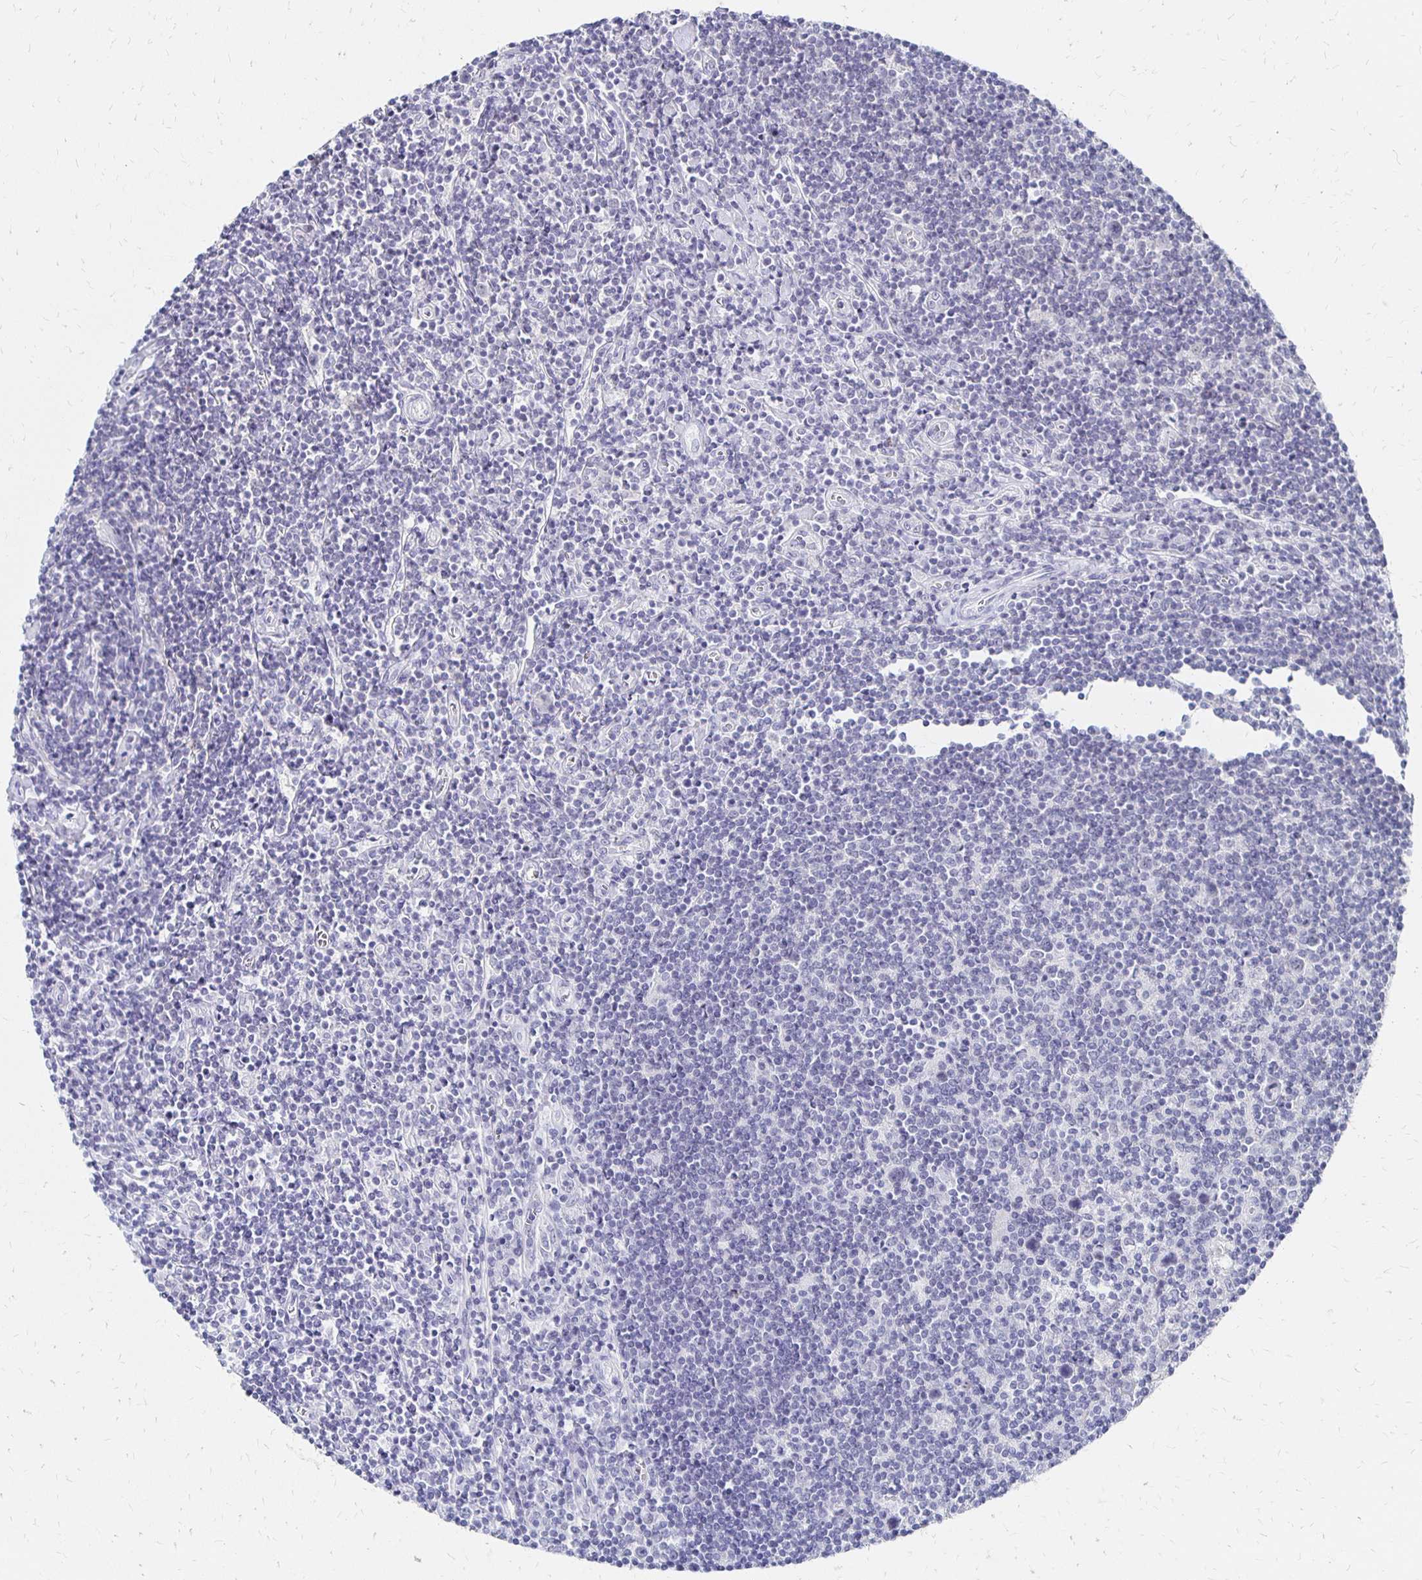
{"staining": {"intensity": "negative", "quantity": "none", "location": "none"}, "tissue": "lymphoma", "cell_type": "Tumor cells", "image_type": "cancer", "snomed": [{"axis": "morphology", "description": "Hodgkin's disease, NOS"}, {"axis": "topography", "description": "Lymph node"}], "caption": "Tumor cells are negative for brown protein staining in Hodgkin's disease. (Brightfield microscopy of DAB (3,3'-diaminobenzidine) IHC at high magnification).", "gene": "SYT2", "patient": {"sex": "male", "age": 40}}